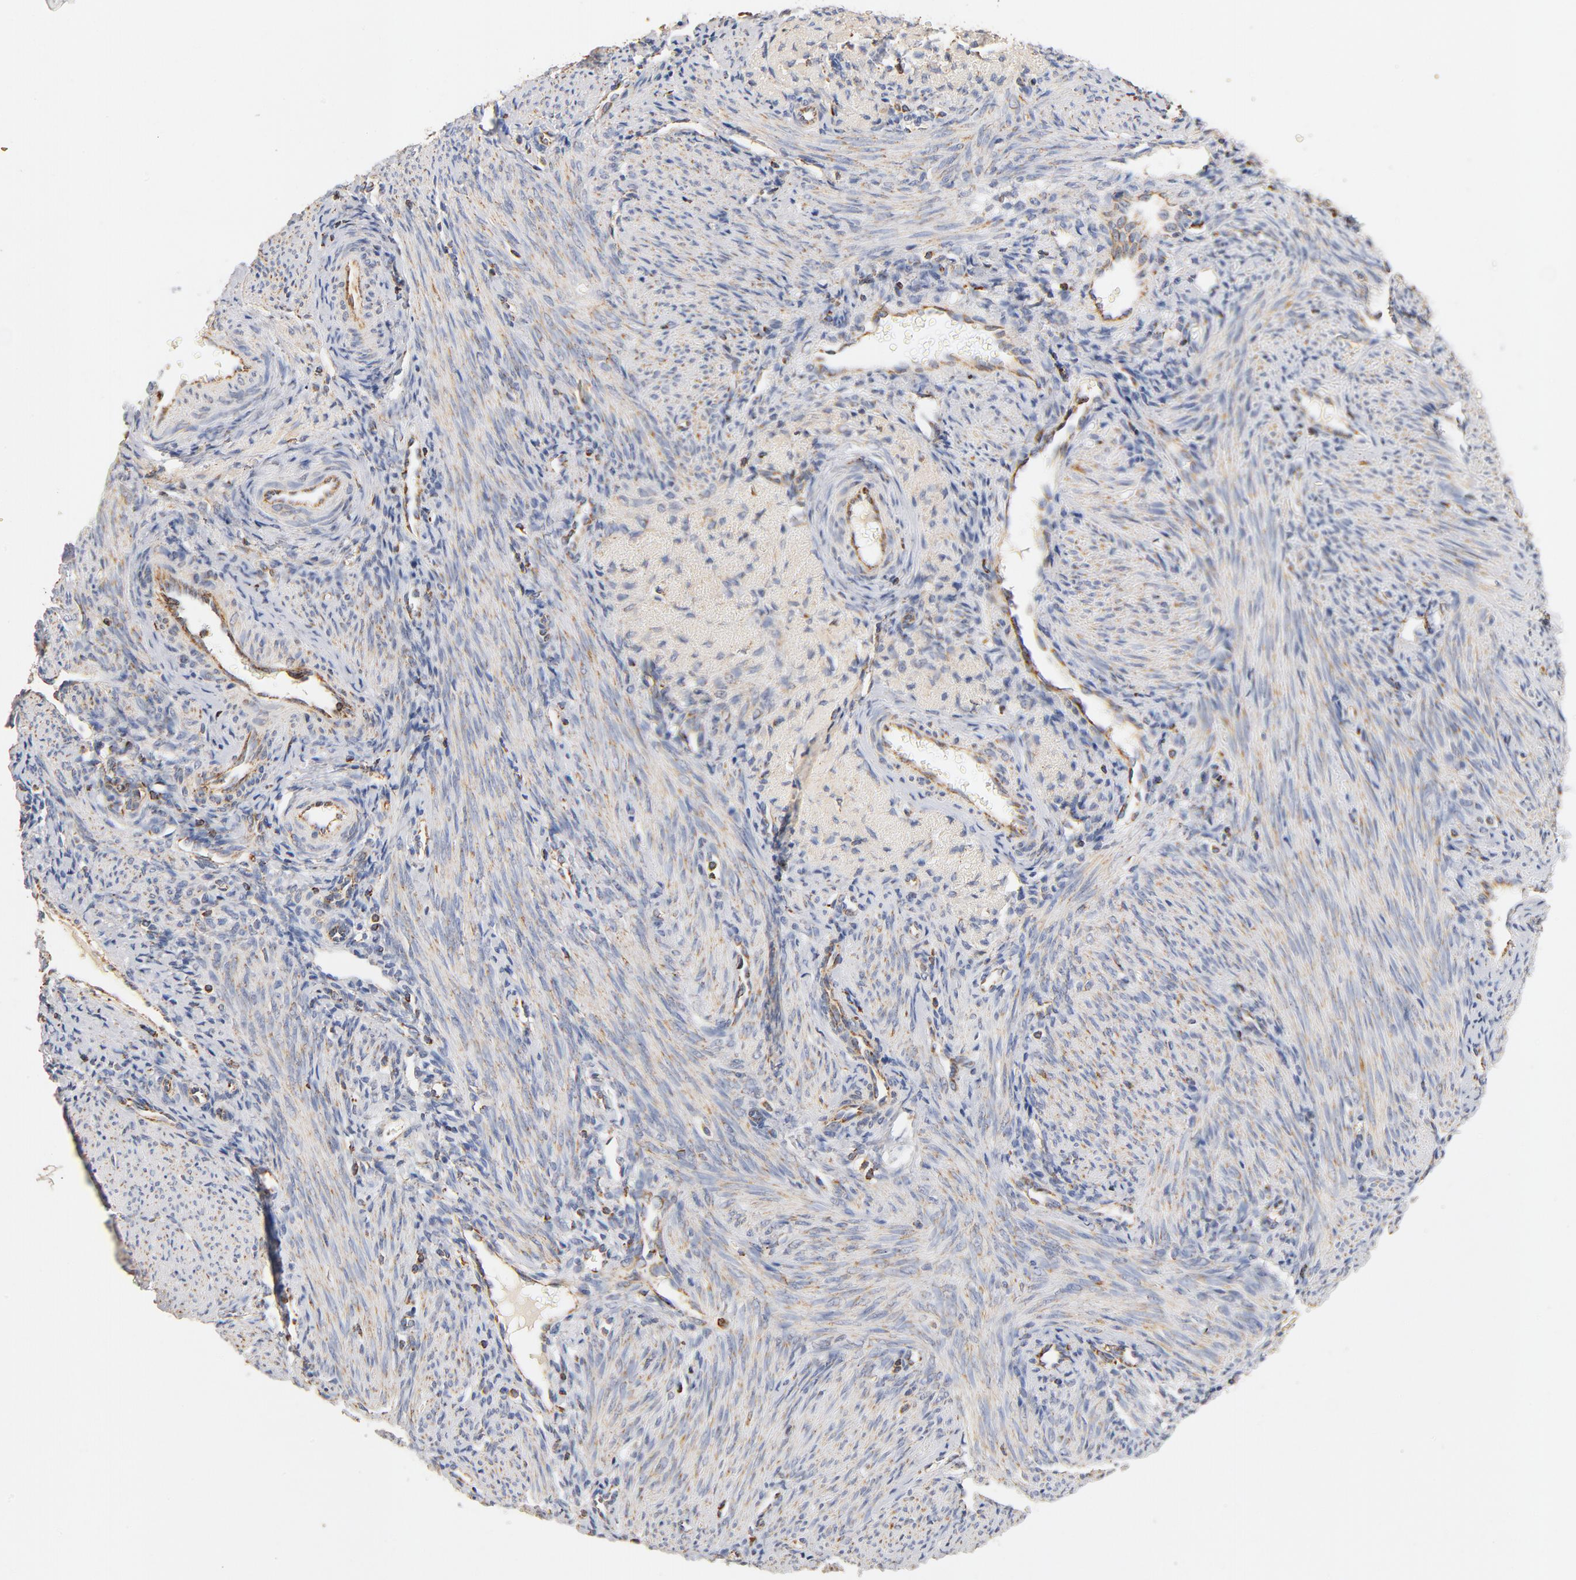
{"staining": {"intensity": "weak", "quantity": ">75%", "location": "cytoplasmic/membranous"}, "tissue": "endometrium", "cell_type": "Cells in endometrial stroma", "image_type": "normal", "snomed": [{"axis": "morphology", "description": "Normal tissue, NOS"}, {"axis": "topography", "description": "Uterus"}, {"axis": "topography", "description": "Endometrium"}], "caption": "IHC micrograph of normal endometrium: endometrium stained using IHC exhibits low levels of weak protein expression localized specifically in the cytoplasmic/membranous of cells in endometrial stroma, appearing as a cytoplasmic/membranous brown color.", "gene": "COX4I1", "patient": {"sex": "female", "age": 33}}